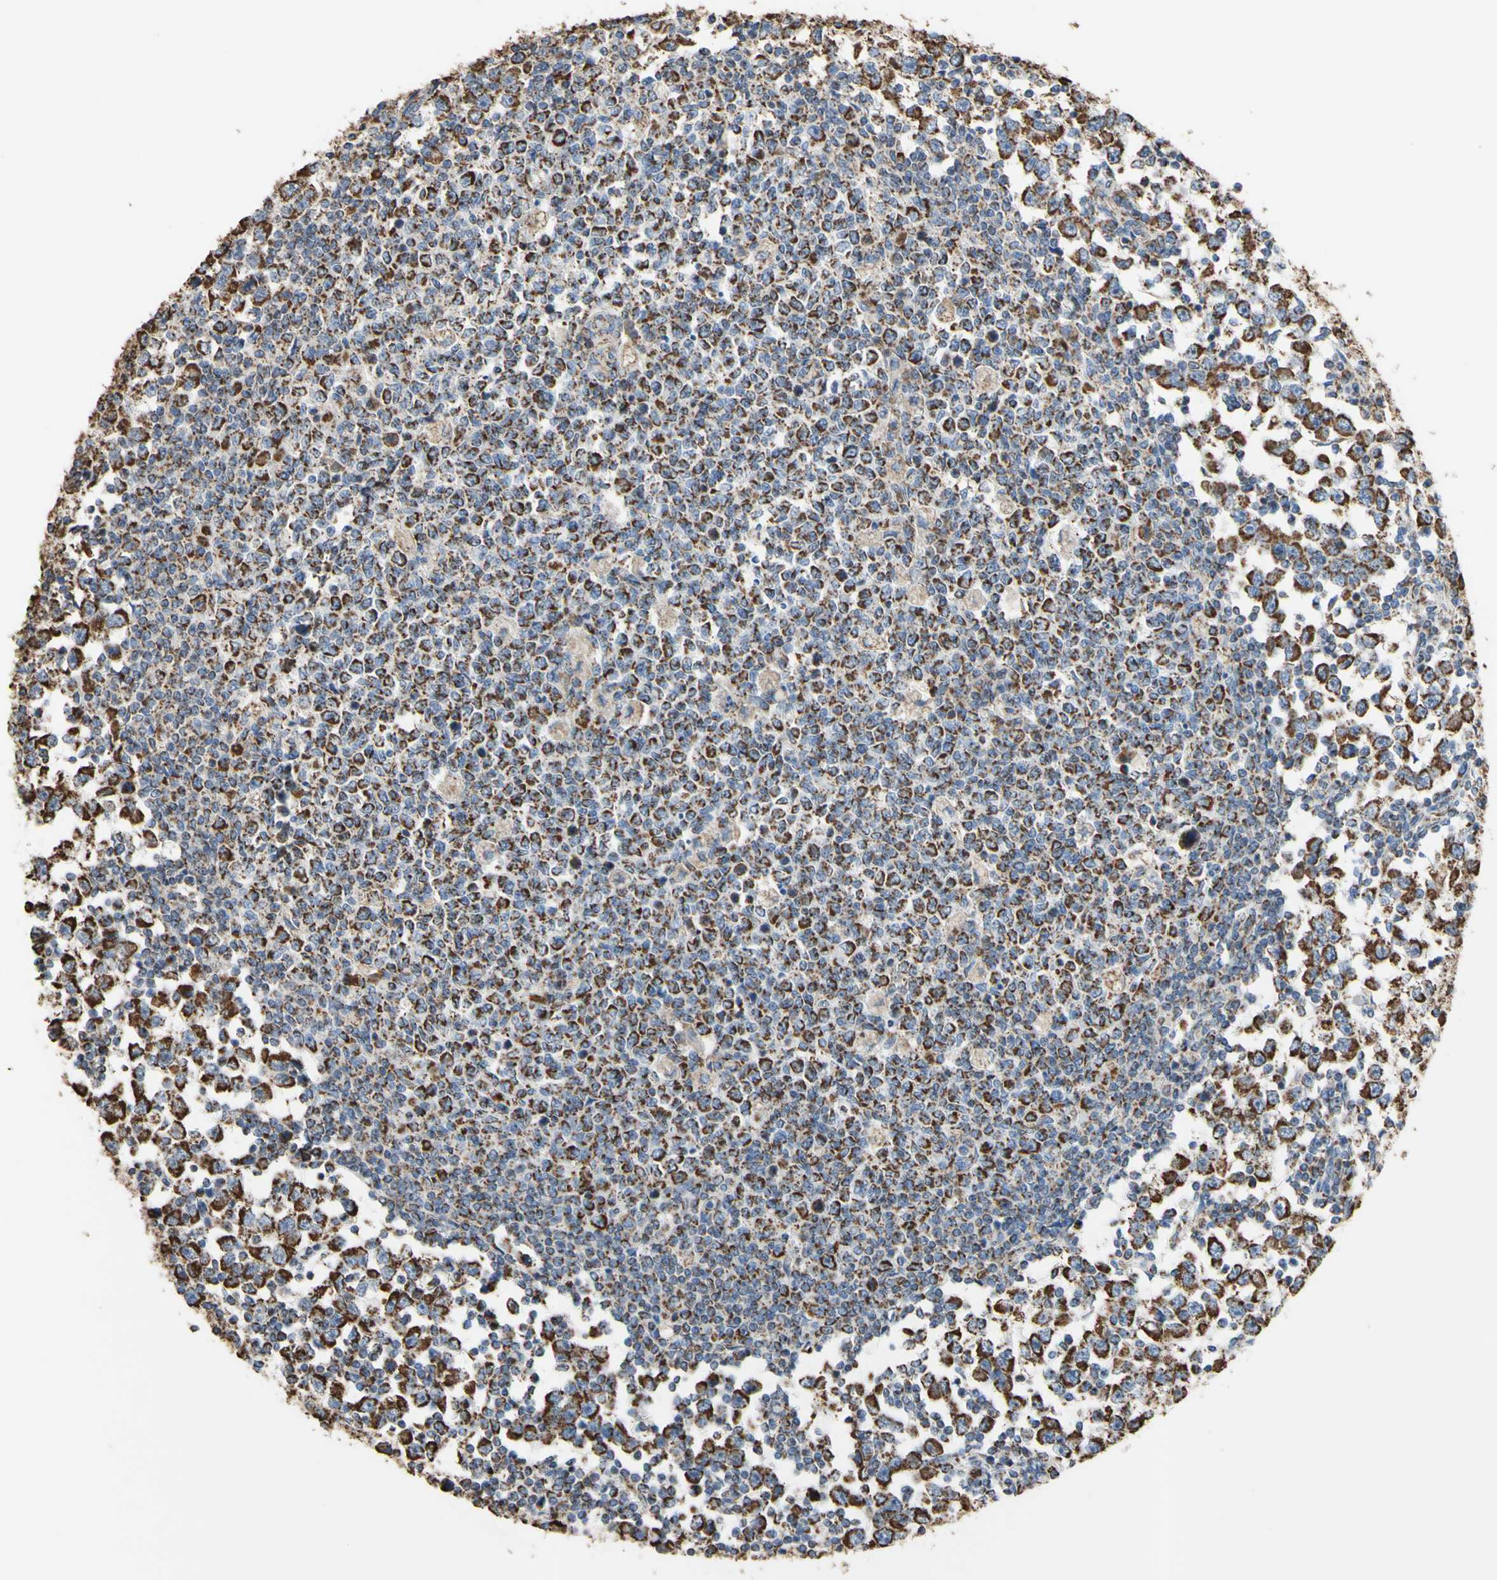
{"staining": {"intensity": "strong", "quantity": "25%-75%", "location": "cytoplasmic/membranous"}, "tissue": "testis cancer", "cell_type": "Tumor cells", "image_type": "cancer", "snomed": [{"axis": "morphology", "description": "Seminoma, NOS"}, {"axis": "topography", "description": "Testis"}], "caption": "A brown stain highlights strong cytoplasmic/membranous expression of a protein in human testis cancer (seminoma) tumor cells.", "gene": "CMKLR2", "patient": {"sex": "male", "age": 65}}